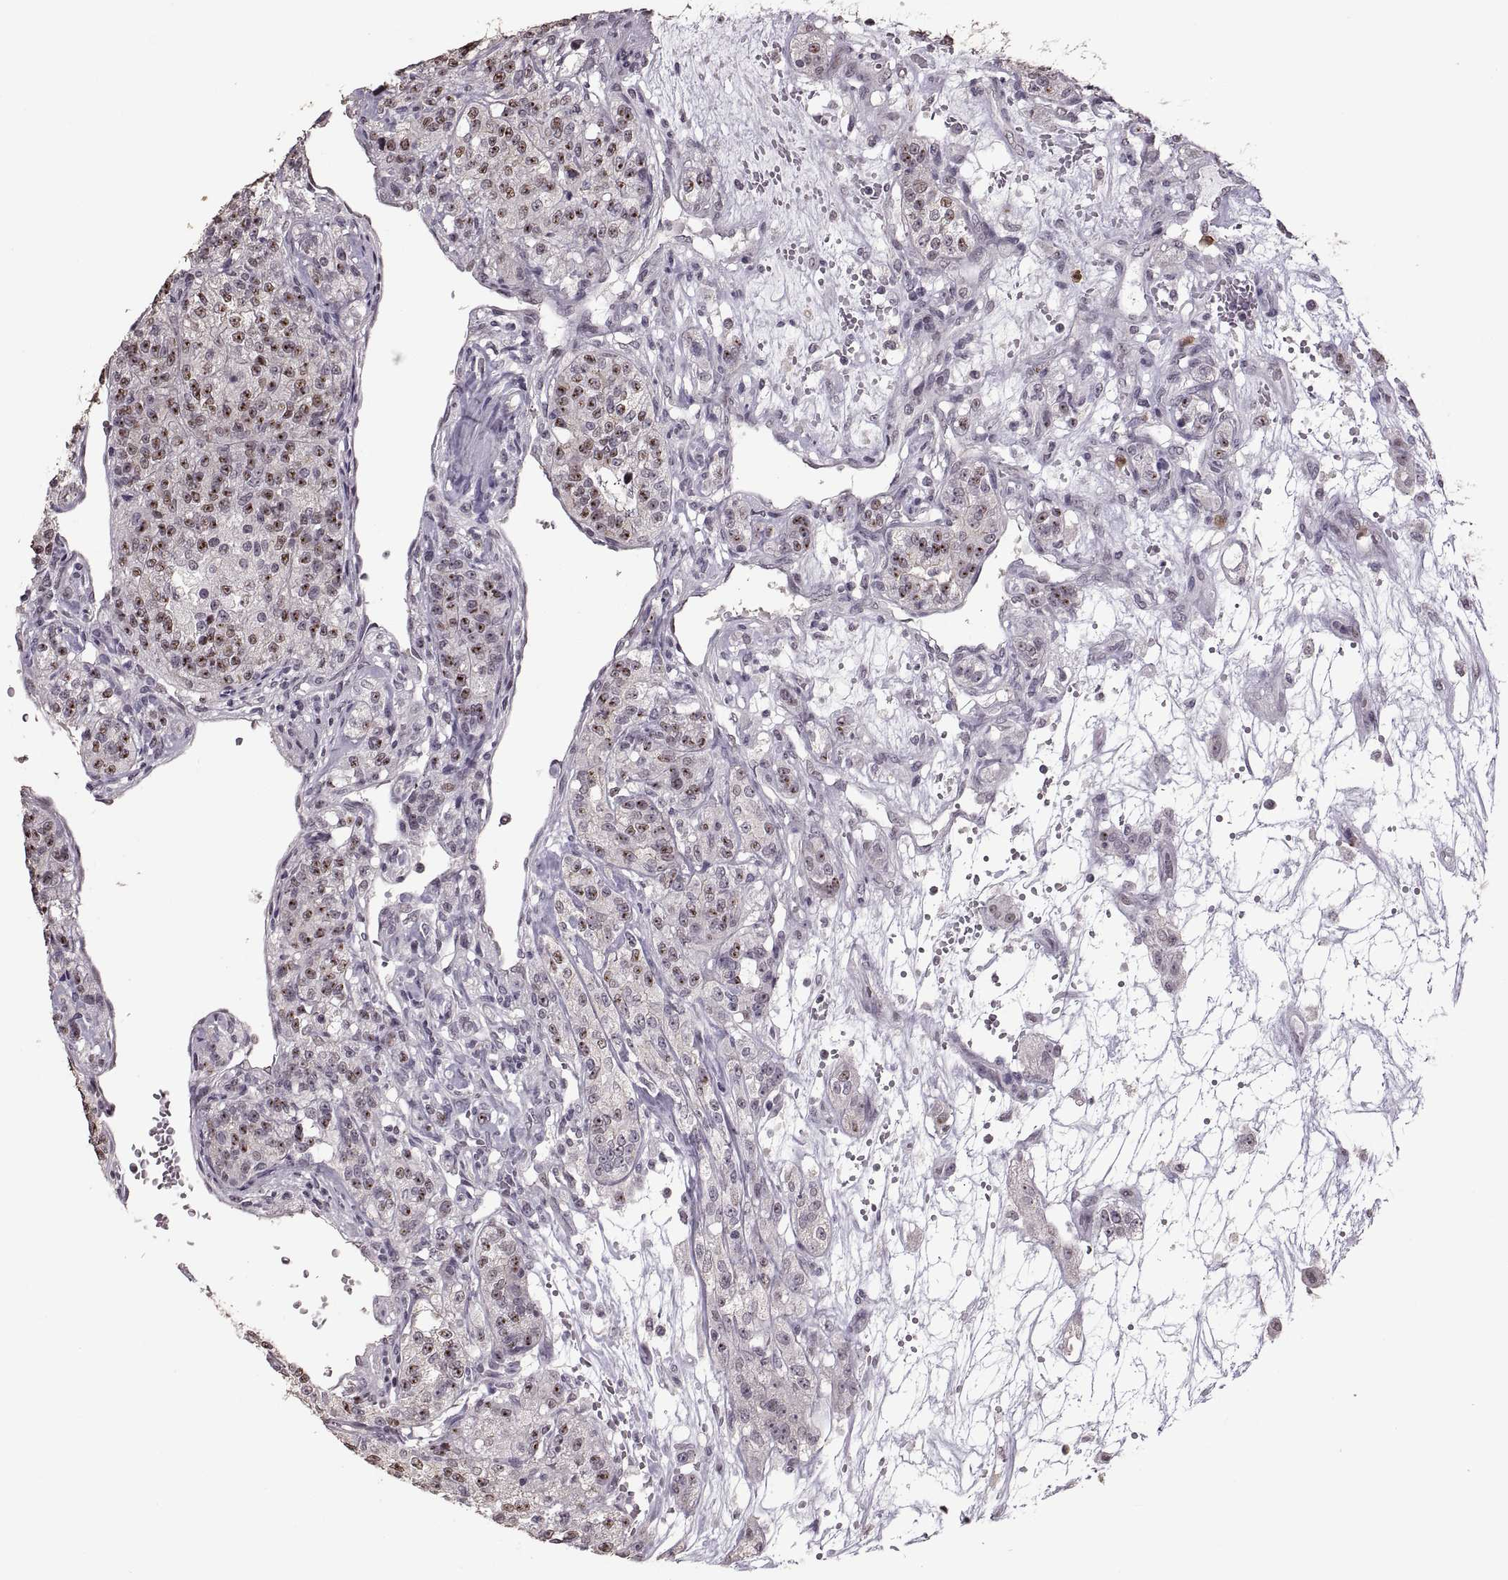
{"staining": {"intensity": "moderate", "quantity": "25%-75%", "location": "nuclear"}, "tissue": "renal cancer", "cell_type": "Tumor cells", "image_type": "cancer", "snomed": [{"axis": "morphology", "description": "Adenocarcinoma, NOS"}, {"axis": "topography", "description": "Kidney"}], "caption": "Brown immunohistochemical staining in human renal adenocarcinoma exhibits moderate nuclear positivity in approximately 25%-75% of tumor cells. Immunohistochemistry (ihc) stains the protein in brown and the nuclei are stained blue.", "gene": "PALS1", "patient": {"sex": "female", "age": 63}}